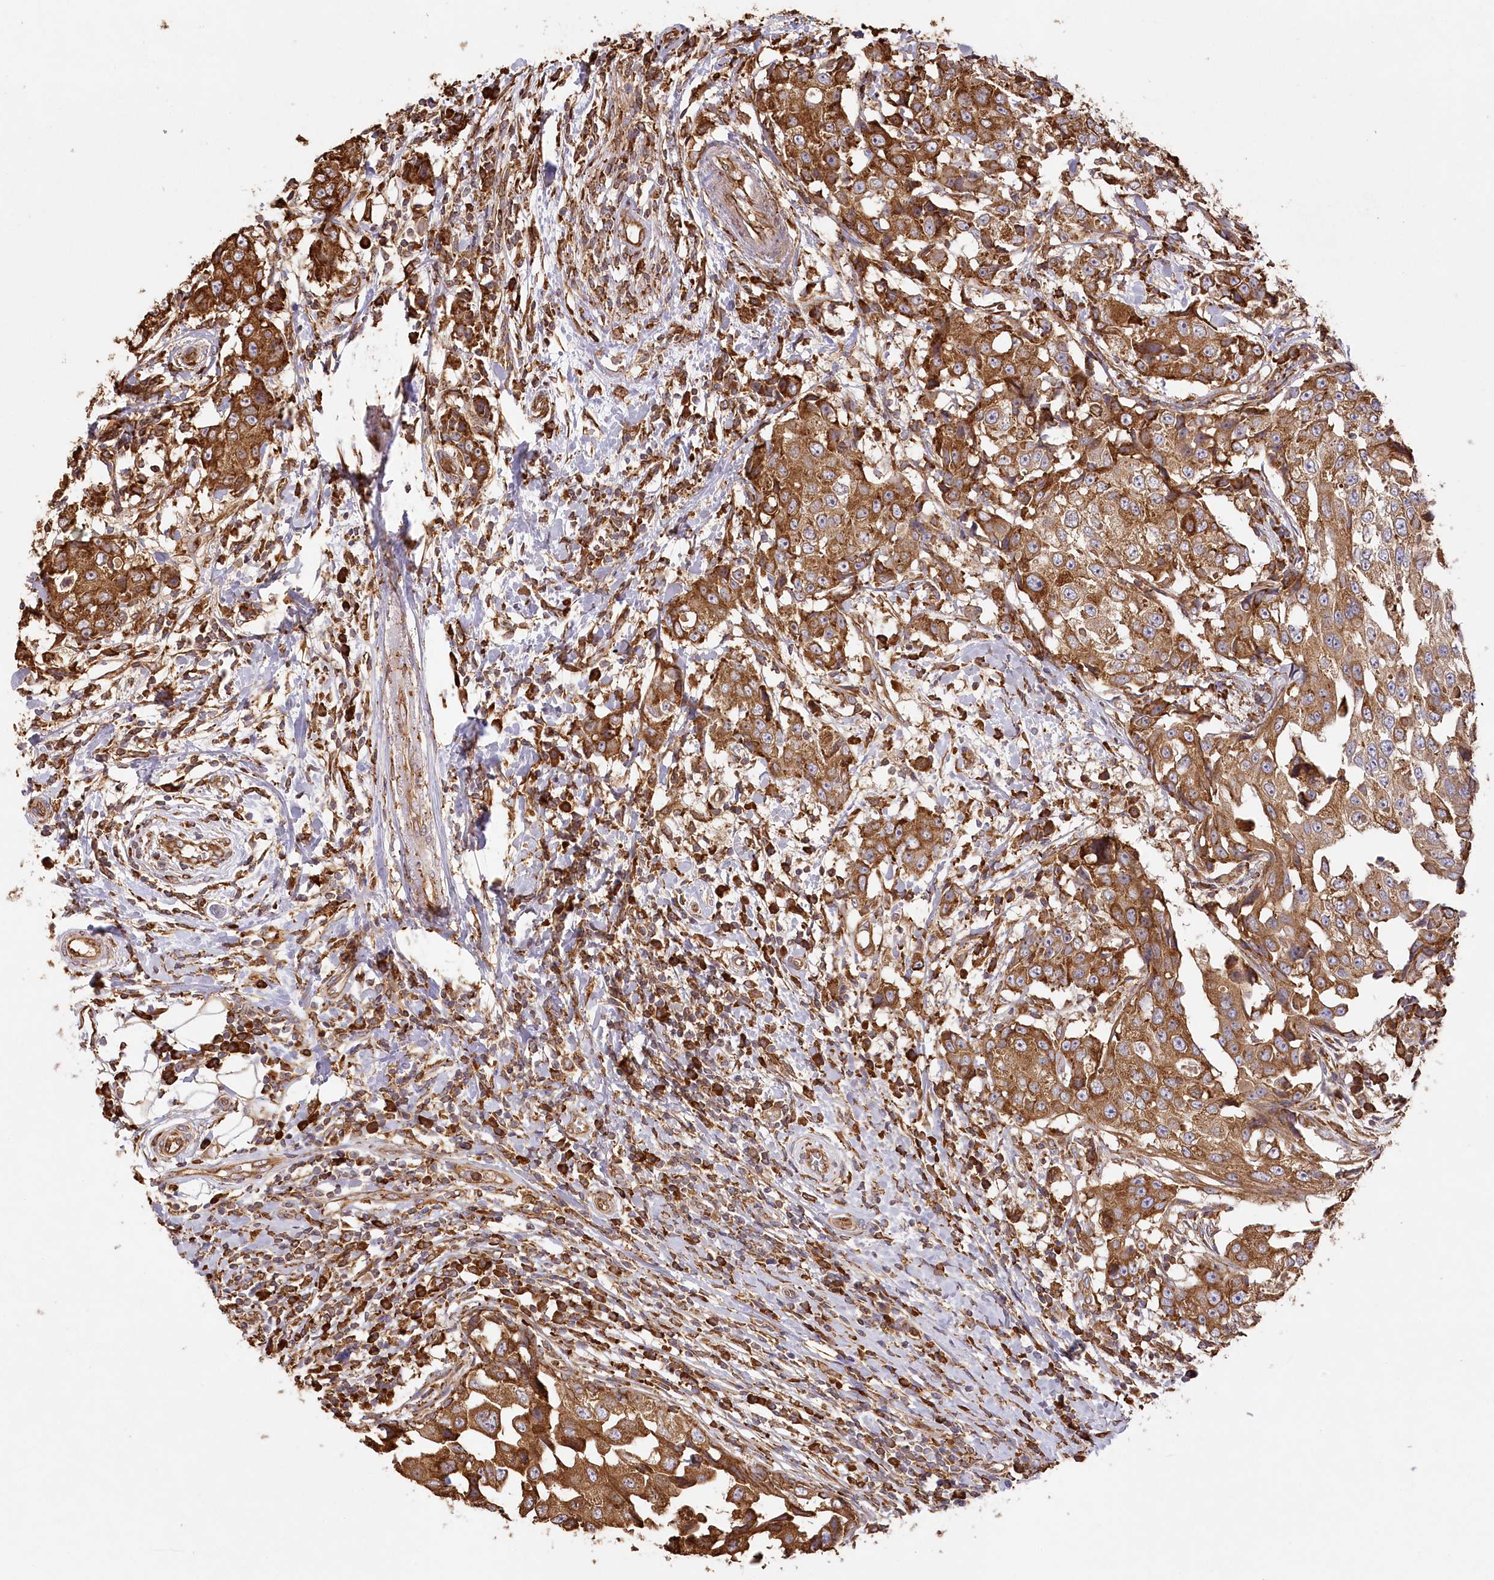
{"staining": {"intensity": "strong", "quantity": ">75%", "location": "cytoplasmic/membranous"}, "tissue": "breast cancer", "cell_type": "Tumor cells", "image_type": "cancer", "snomed": [{"axis": "morphology", "description": "Duct carcinoma"}, {"axis": "topography", "description": "Breast"}], "caption": "This is a histology image of IHC staining of breast cancer (intraductal carcinoma), which shows strong expression in the cytoplasmic/membranous of tumor cells.", "gene": "ACAP2", "patient": {"sex": "female", "age": 27}}